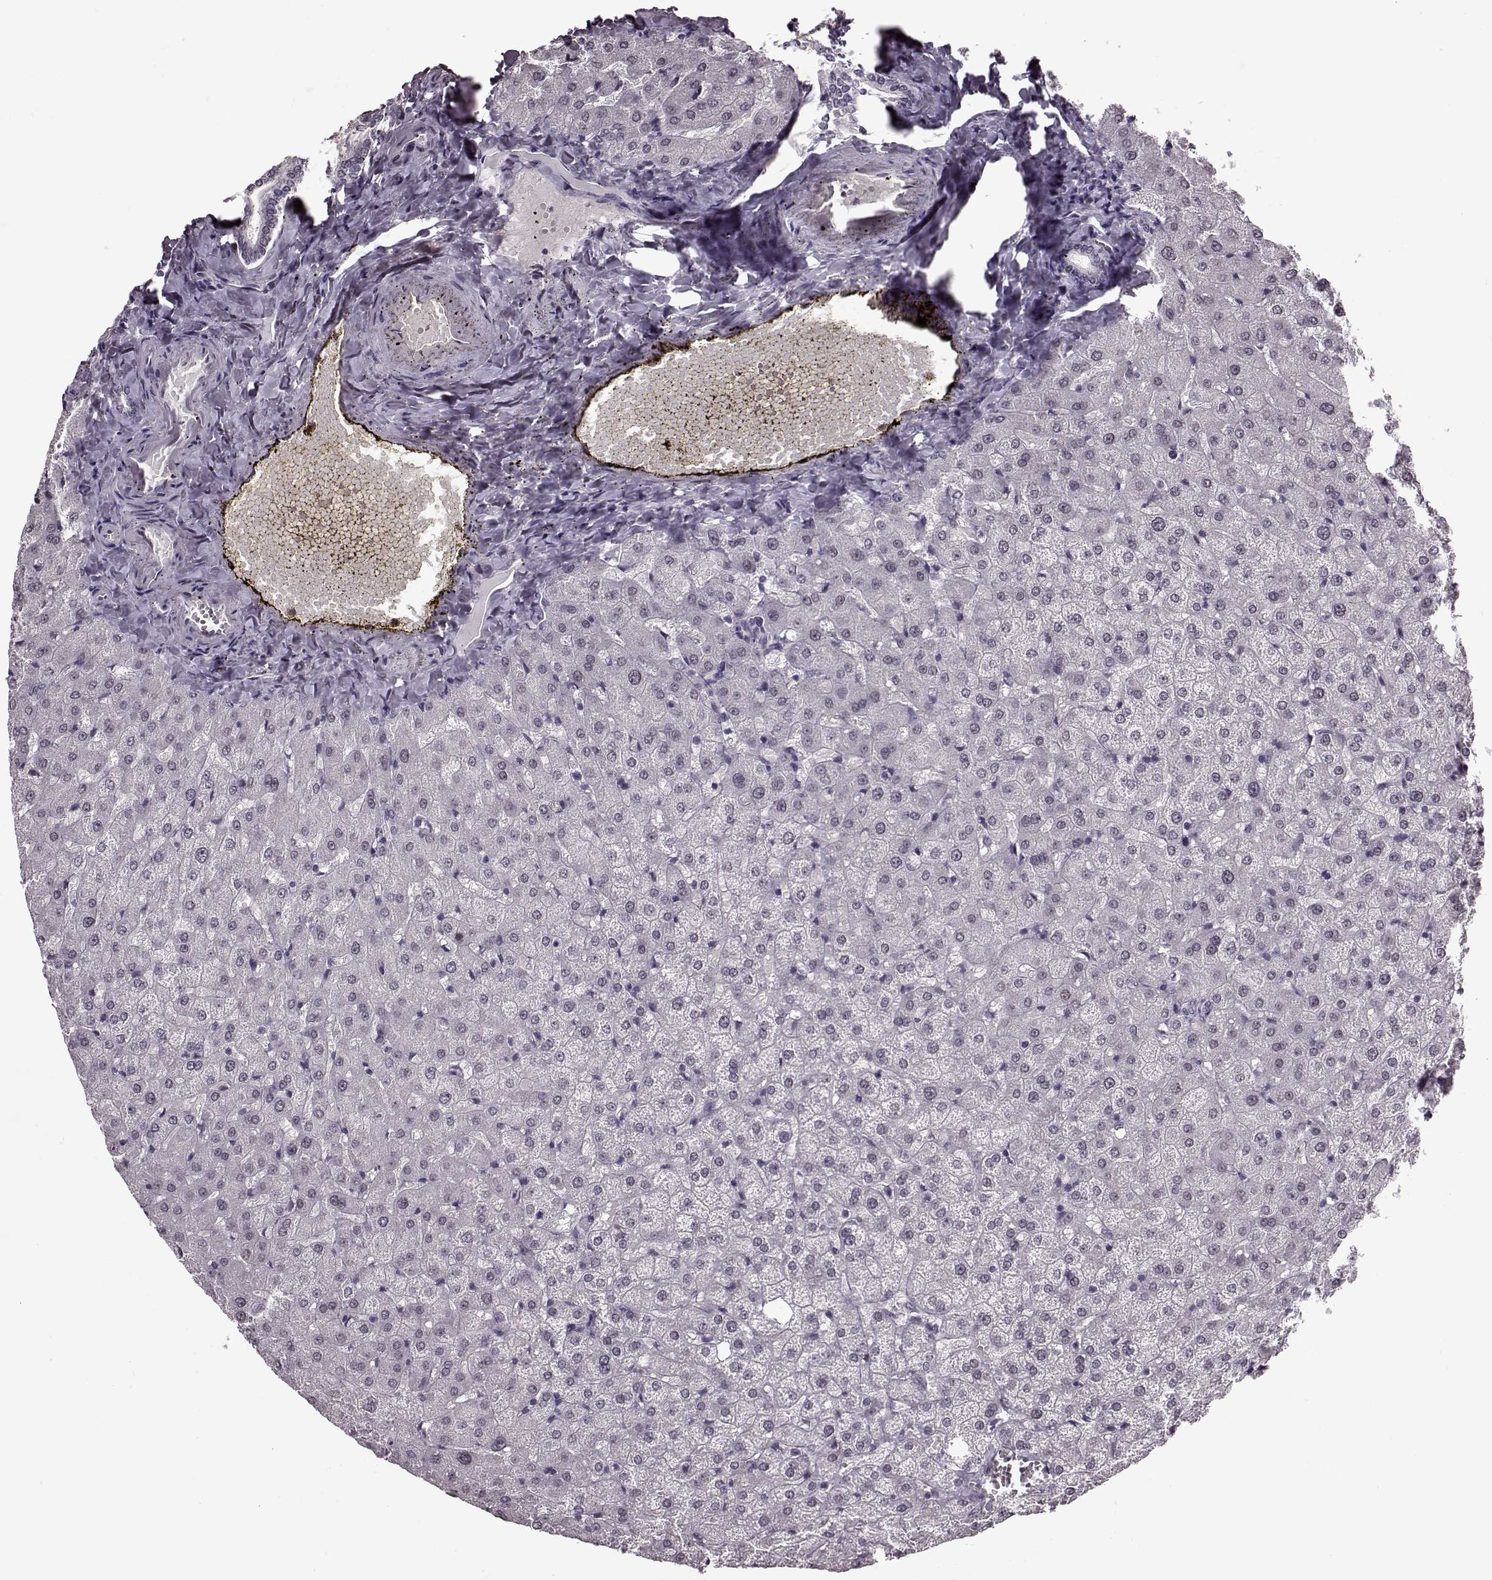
{"staining": {"intensity": "negative", "quantity": "none", "location": "none"}, "tissue": "liver", "cell_type": "Cholangiocytes", "image_type": "normal", "snomed": [{"axis": "morphology", "description": "Normal tissue, NOS"}, {"axis": "topography", "description": "Liver"}], "caption": "Immunohistochemistry histopathology image of unremarkable human liver stained for a protein (brown), which exhibits no expression in cholangiocytes.", "gene": "STX1A", "patient": {"sex": "female", "age": 50}}